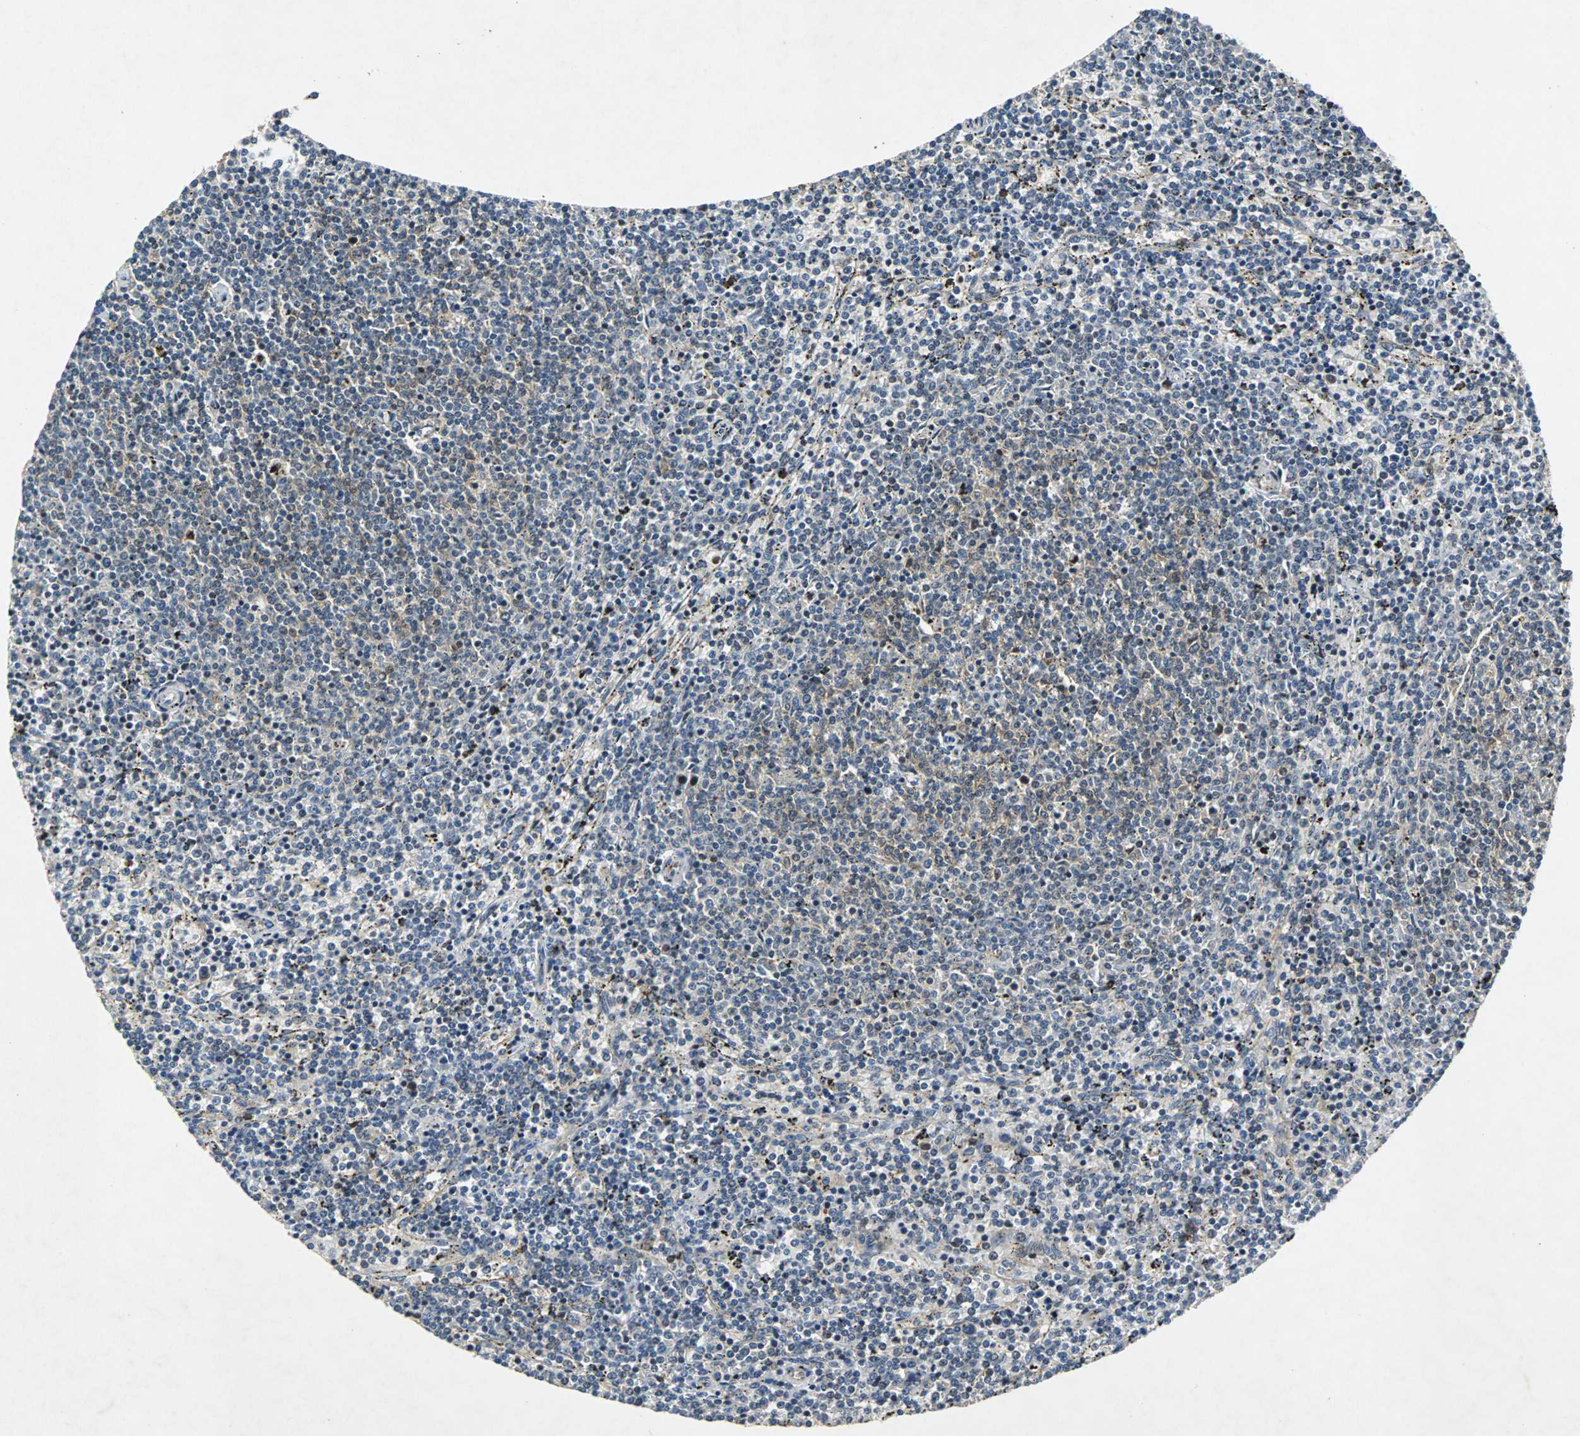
{"staining": {"intensity": "weak", "quantity": "25%-75%", "location": "cytoplasmic/membranous"}, "tissue": "lymphoma", "cell_type": "Tumor cells", "image_type": "cancer", "snomed": [{"axis": "morphology", "description": "Malignant lymphoma, non-Hodgkin's type, Low grade"}, {"axis": "topography", "description": "Spleen"}], "caption": "Malignant lymphoma, non-Hodgkin's type (low-grade) stained for a protein (brown) displays weak cytoplasmic/membranous positive positivity in approximately 25%-75% of tumor cells.", "gene": "TUBA4A", "patient": {"sex": "female", "age": 50}}